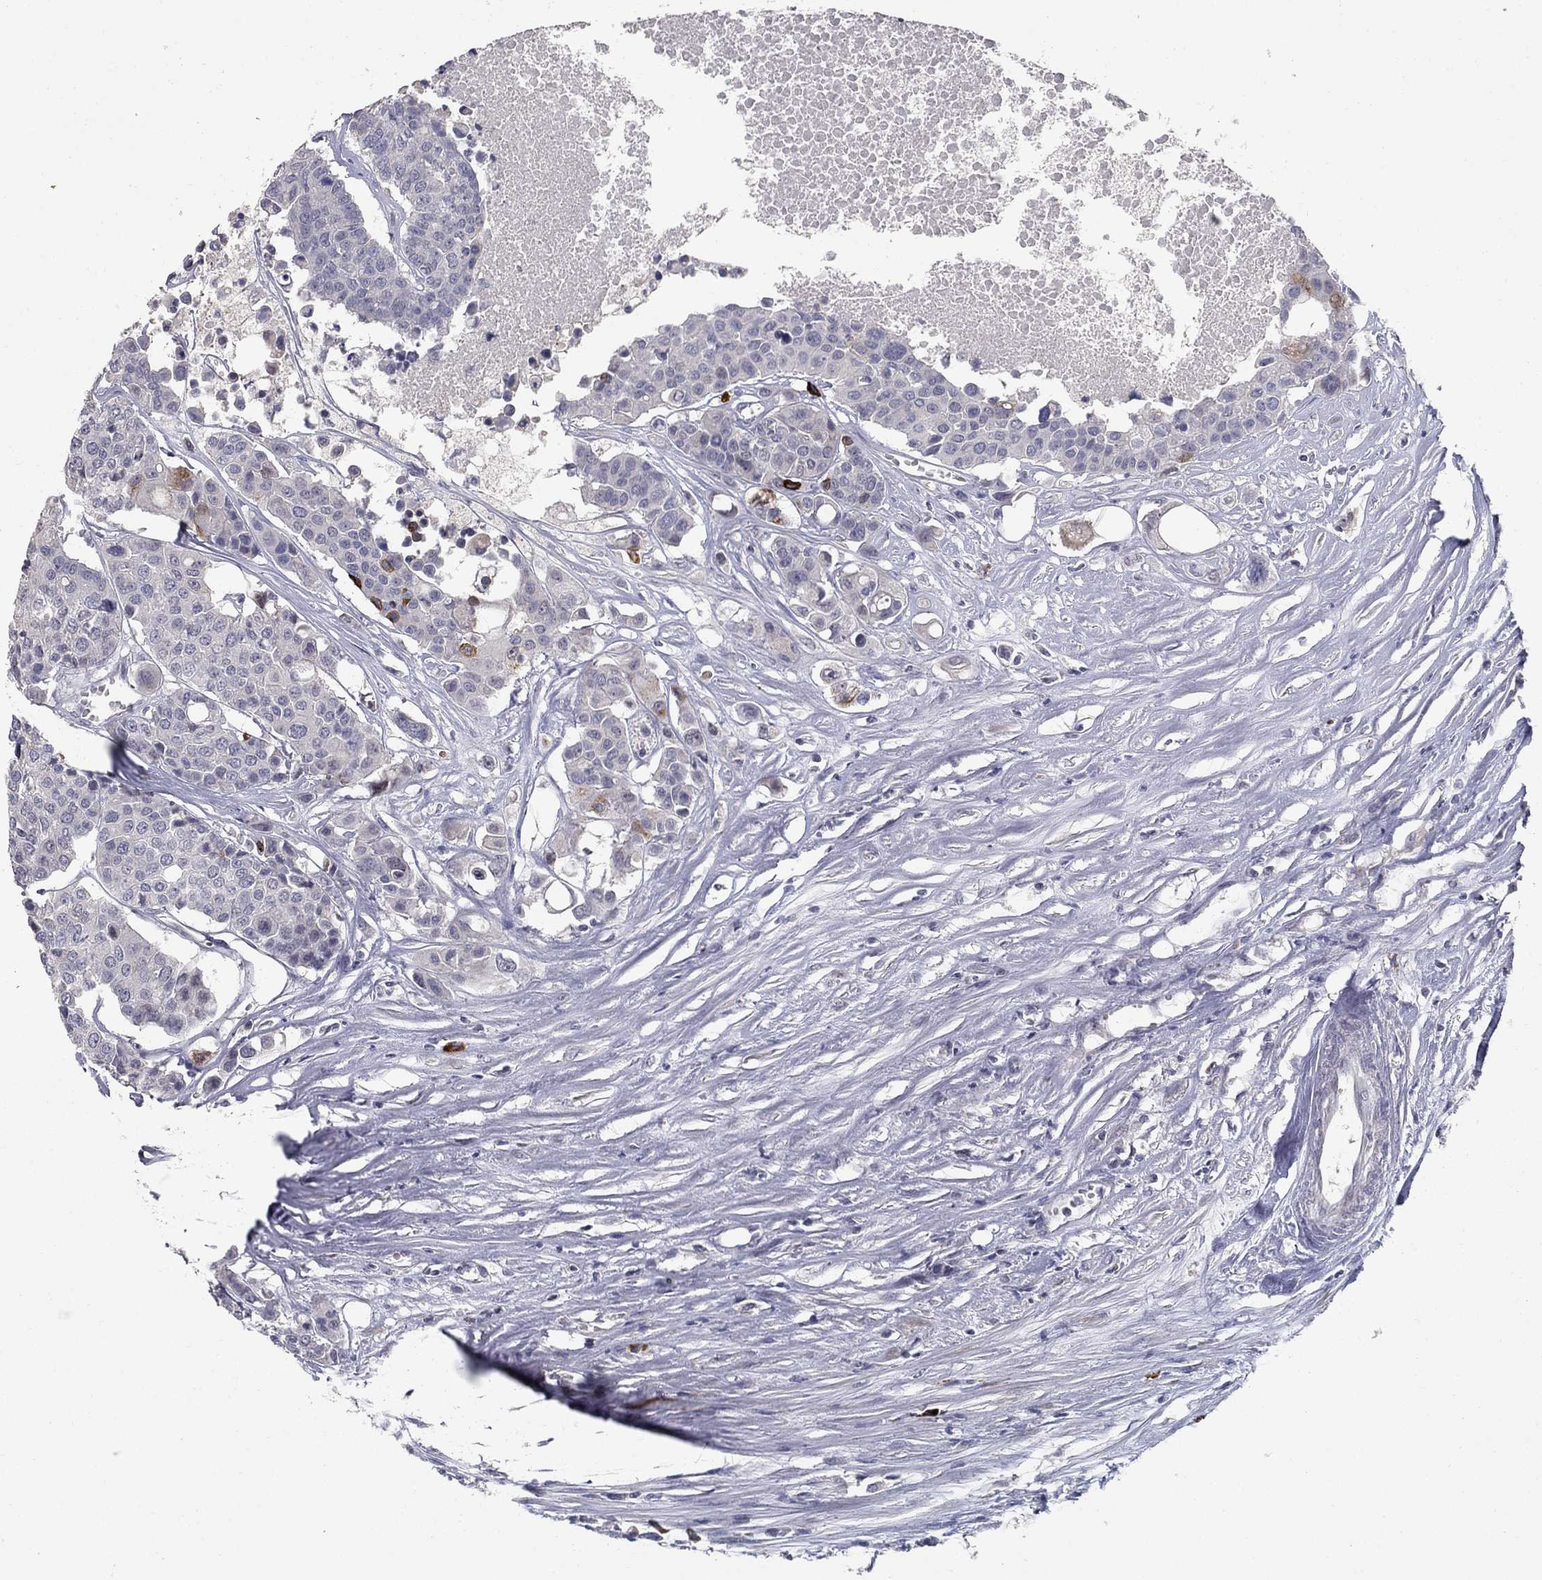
{"staining": {"intensity": "negative", "quantity": "none", "location": "none"}, "tissue": "carcinoid", "cell_type": "Tumor cells", "image_type": "cancer", "snomed": [{"axis": "morphology", "description": "Carcinoid, malignant, NOS"}, {"axis": "topography", "description": "Colon"}], "caption": "The image displays no staining of tumor cells in malignant carcinoid.", "gene": "NTRK2", "patient": {"sex": "male", "age": 81}}